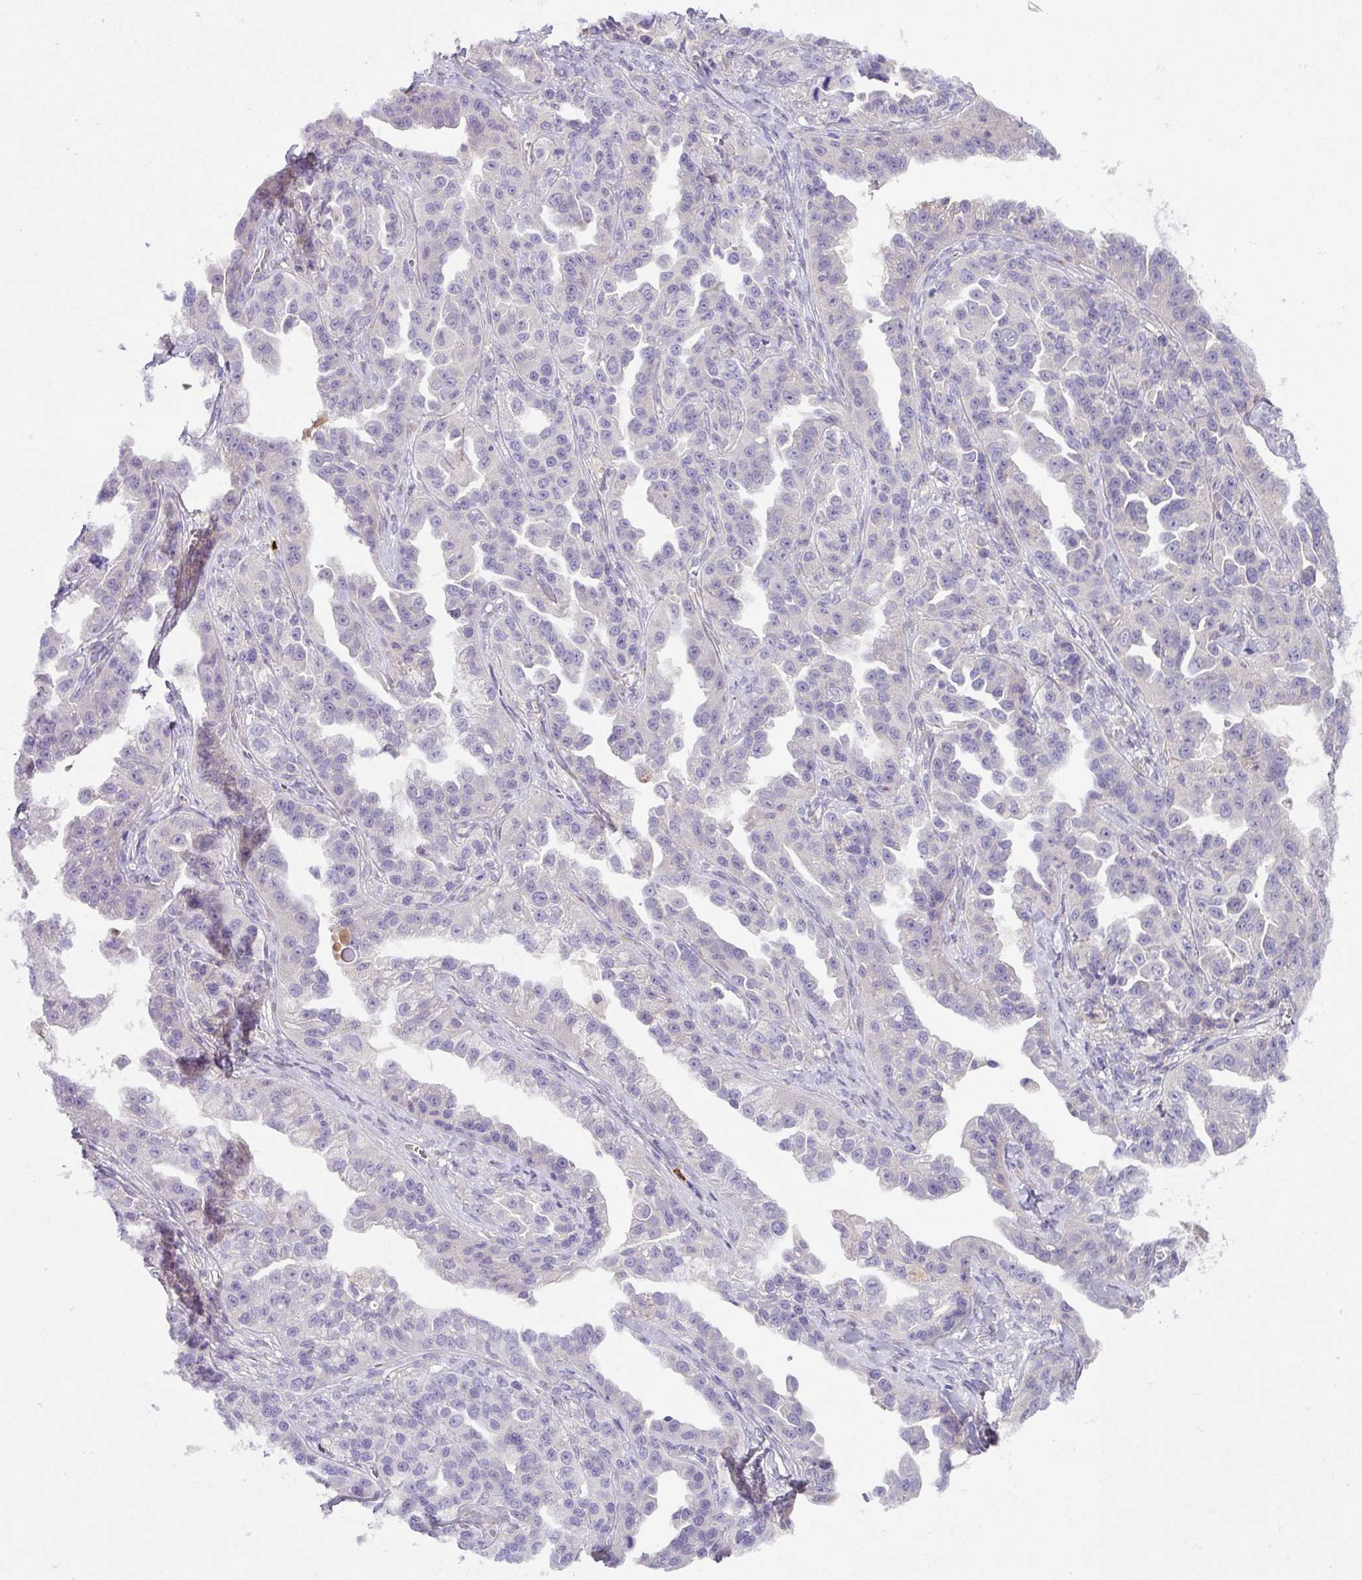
{"staining": {"intensity": "negative", "quantity": "none", "location": "none"}, "tissue": "ovarian cancer", "cell_type": "Tumor cells", "image_type": "cancer", "snomed": [{"axis": "morphology", "description": "Cystadenocarcinoma, serous, NOS"}, {"axis": "topography", "description": "Ovary"}], "caption": "Protein analysis of ovarian serous cystadenocarcinoma reveals no significant staining in tumor cells.", "gene": "CRISP3", "patient": {"sex": "female", "age": 75}}